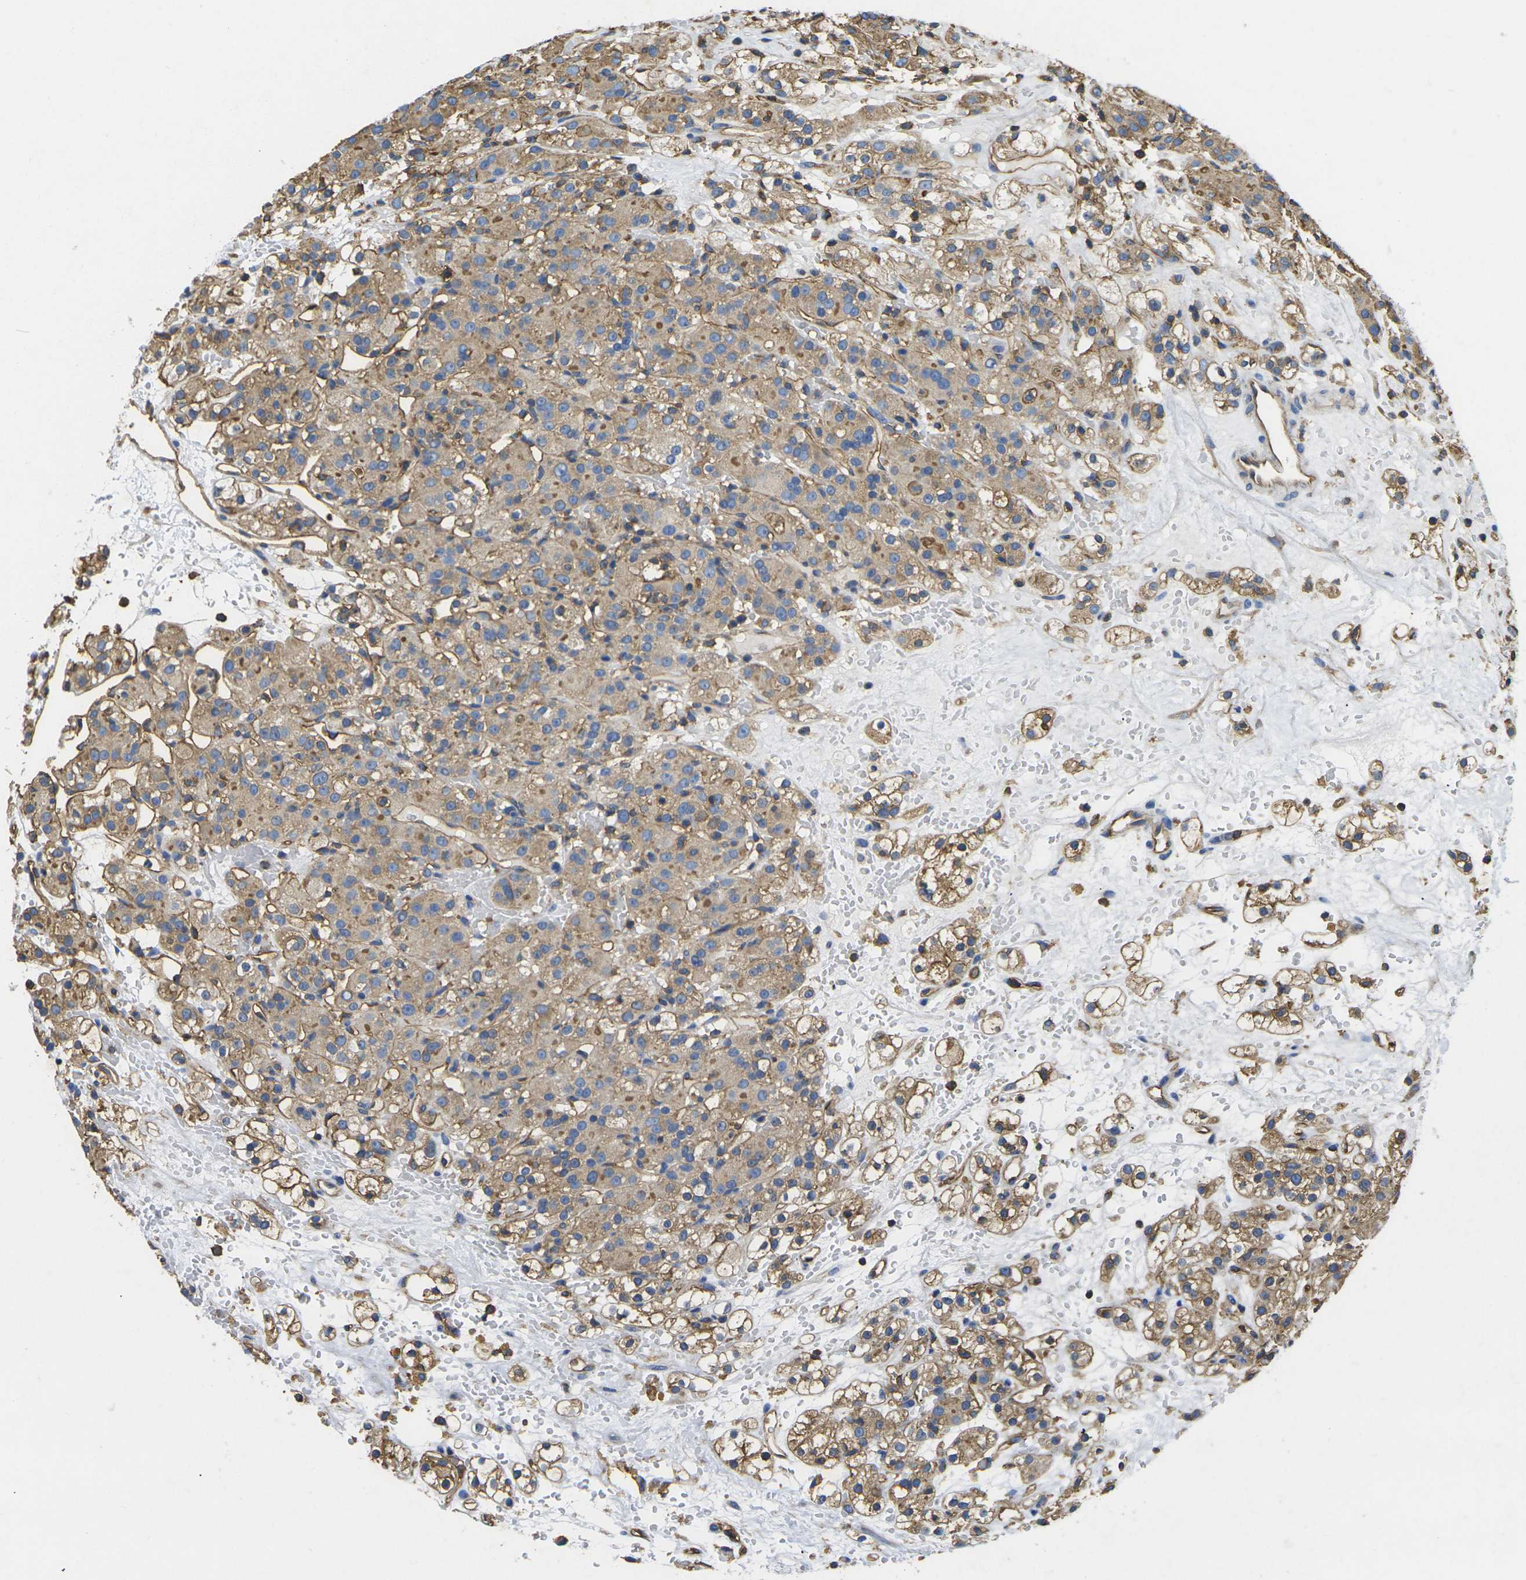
{"staining": {"intensity": "moderate", "quantity": ">75%", "location": "cytoplasmic/membranous"}, "tissue": "renal cancer", "cell_type": "Tumor cells", "image_type": "cancer", "snomed": [{"axis": "morphology", "description": "Adenocarcinoma, NOS"}, {"axis": "topography", "description": "Kidney"}], "caption": "Human adenocarcinoma (renal) stained with a brown dye demonstrates moderate cytoplasmic/membranous positive staining in about >75% of tumor cells.", "gene": "FAM110D", "patient": {"sex": "male", "age": 61}}